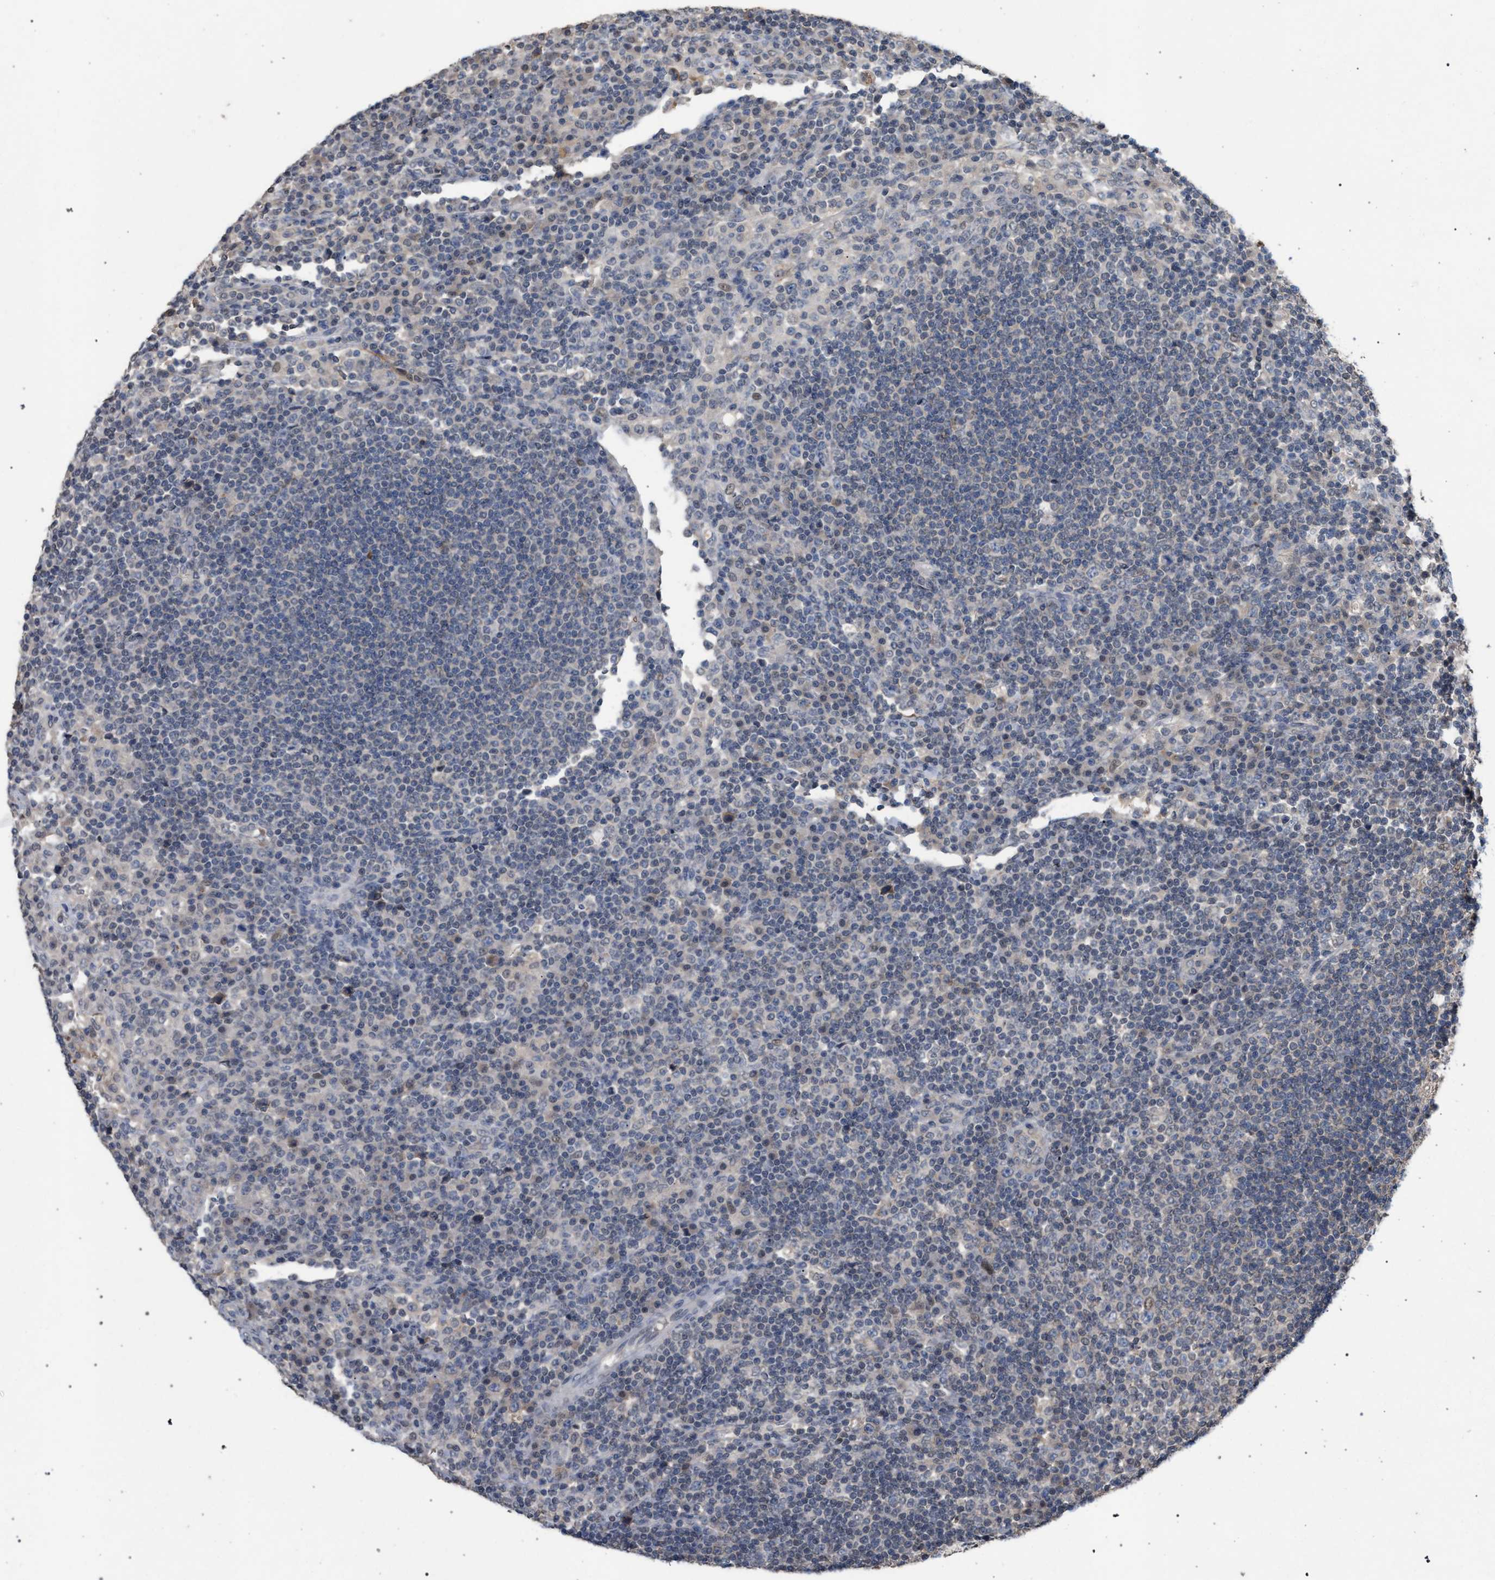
{"staining": {"intensity": "negative", "quantity": "none", "location": "none"}, "tissue": "lymph node", "cell_type": "Germinal center cells", "image_type": "normal", "snomed": [{"axis": "morphology", "description": "Normal tissue, NOS"}, {"axis": "topography", "description": "Lymph node"}], "caption": "Immunohistochemistry (IHC) micrograph of unremarkable human lymph node stained for a protein (brown), which demonstrates no expression in germinal center cells.", "gene": "TECPR1", "patient": {"sex": "female", "age": 53}}